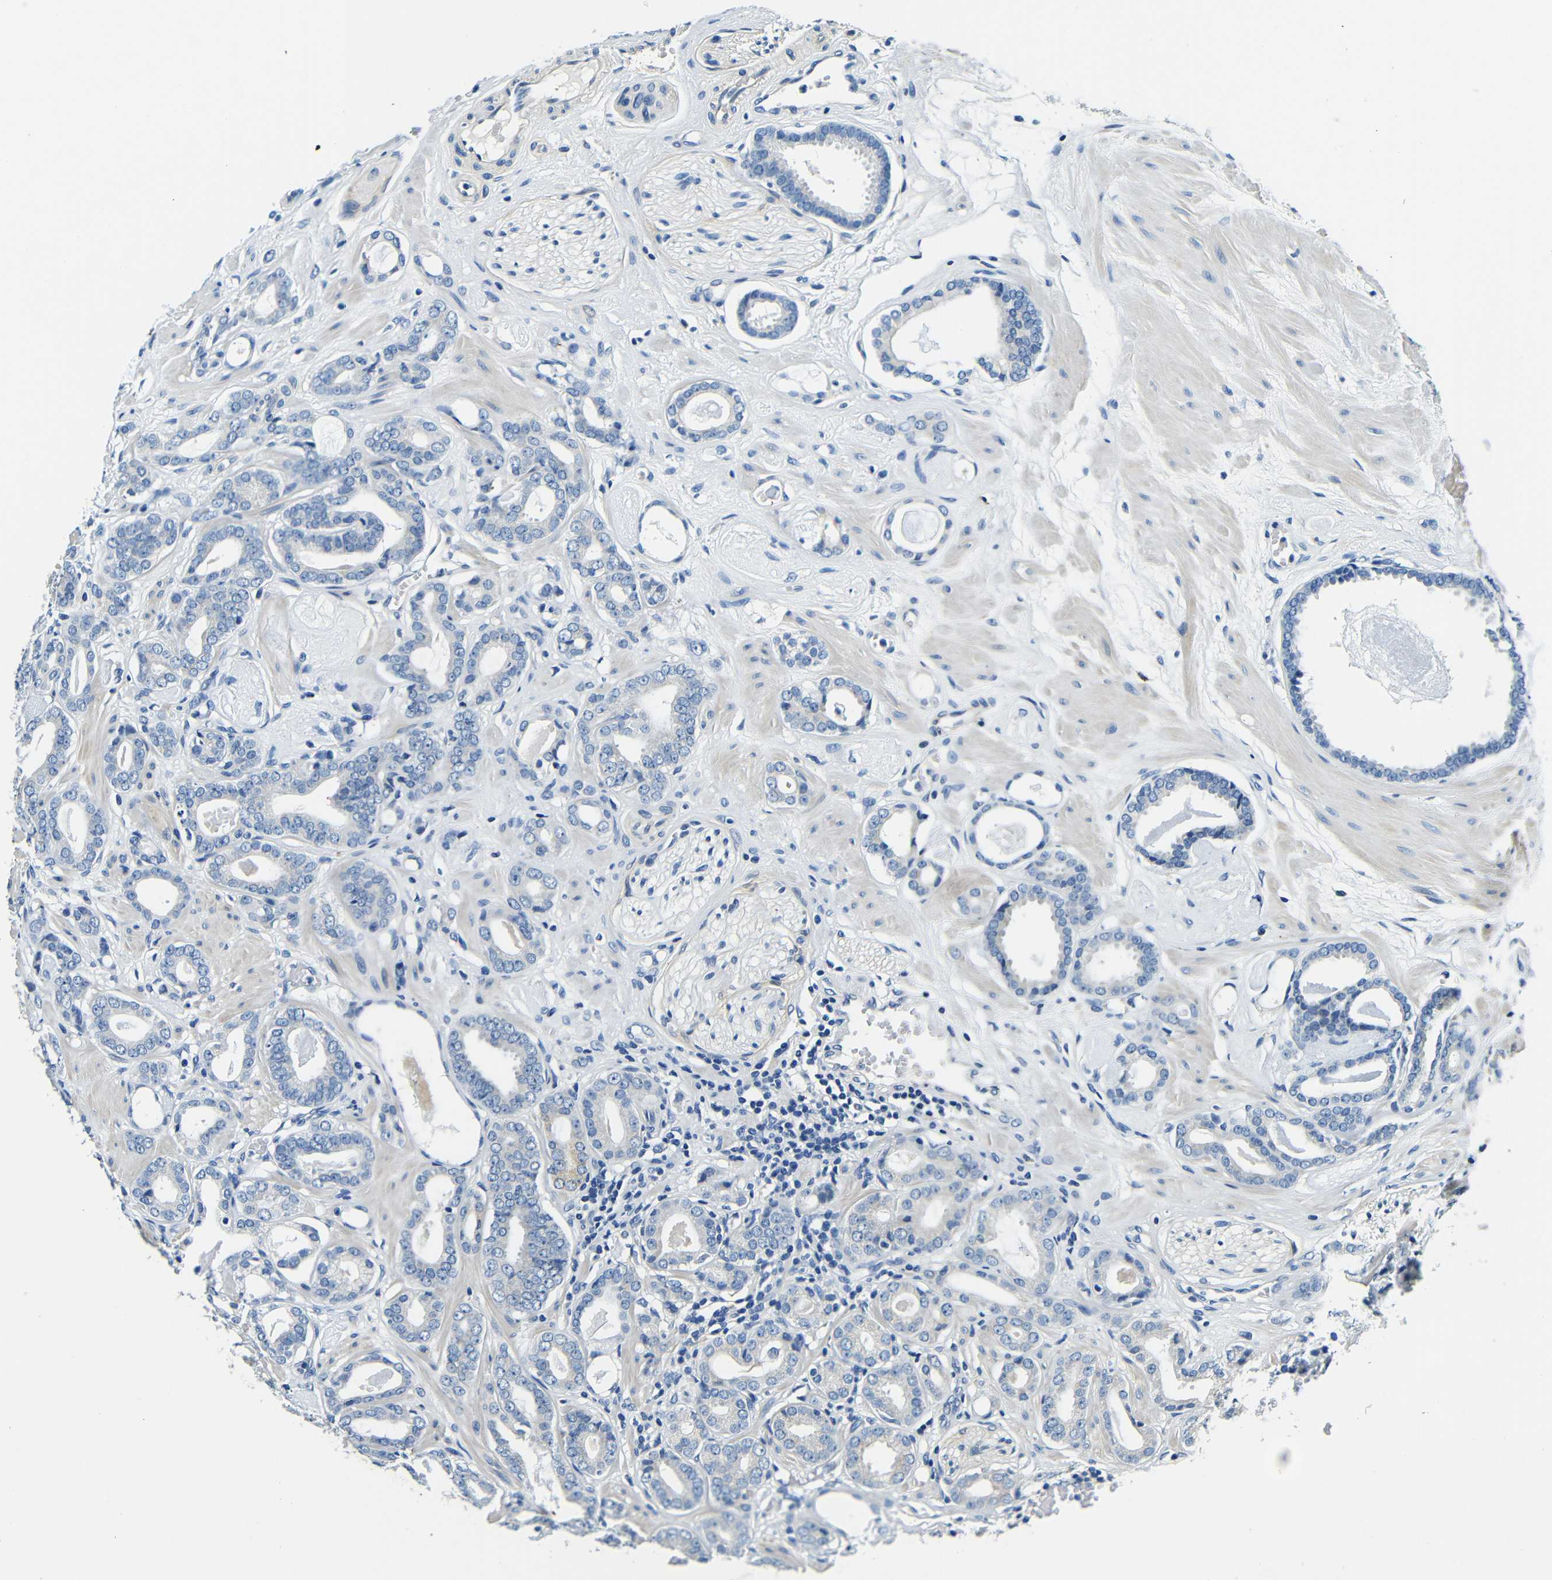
{"staining": {"intensity": "negative", "quantity": "none", "location": "none"}, "tissue": "prostate cancer", "cell_type": "Tumor cells", "image_type": "cancer", "snomed": [{"axis": "morphology", "description": "Adenocarcinoma, Low grade"}, {"axis": "topography", "description": "Prostate"}], "caption": "A high-resolution photomicrograph shows IHC staining of prostate cancer, which exhibits no significant positivity in tumor cells.", "gene": "FMO5", "patient": {"sex": "male", "age": 53}}